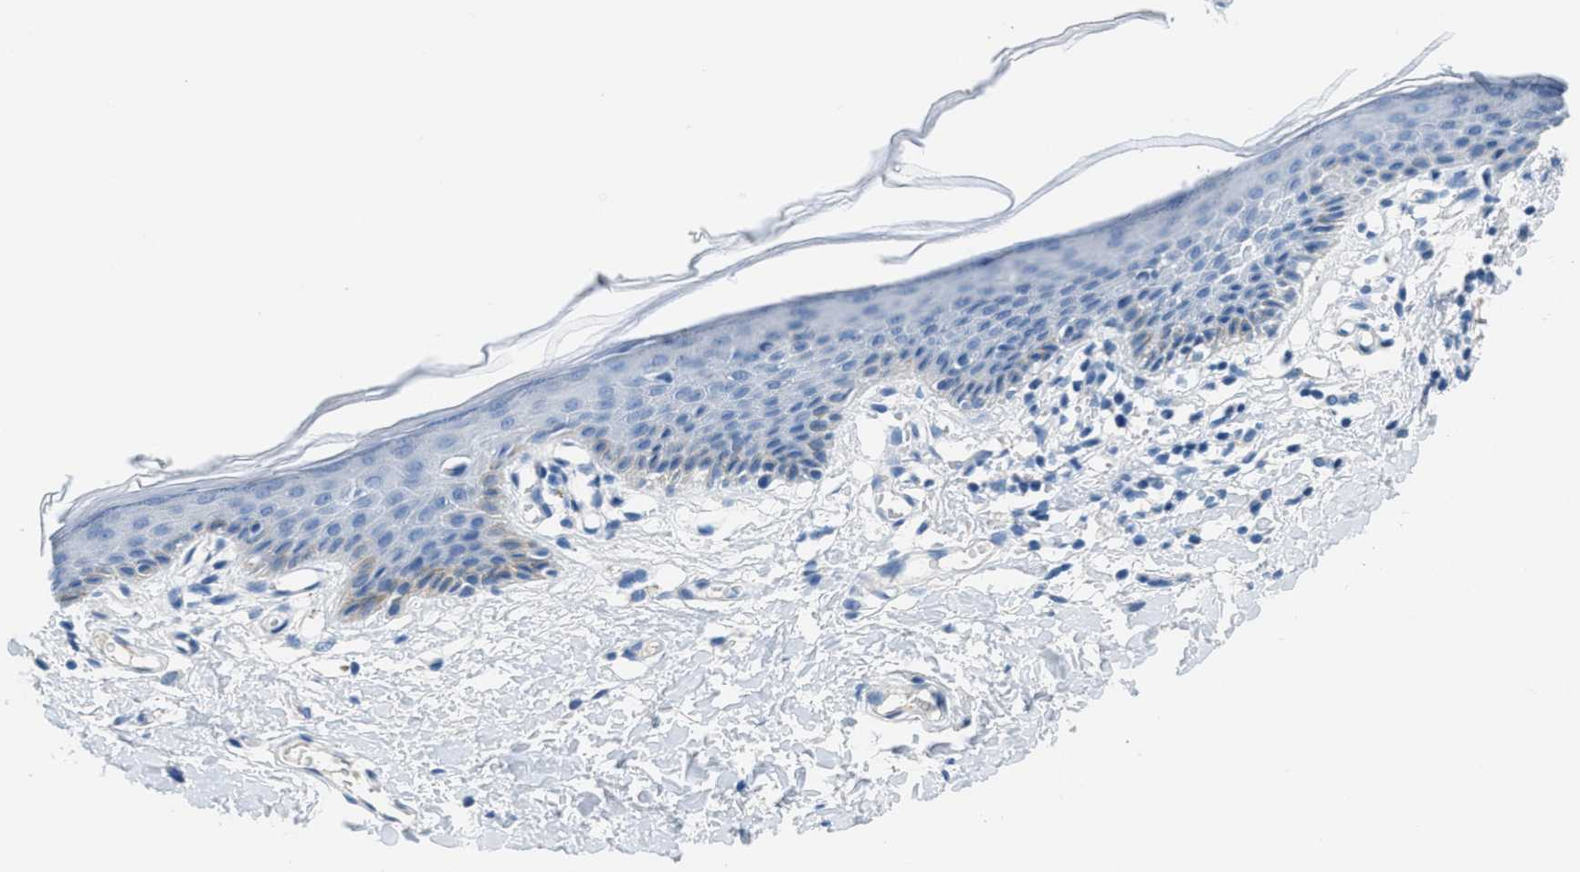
{"staining": {"intensity": "weak", "quantity": "<25%", "location": "cytoplasmic/membranous"}, "tissue": "skin", "cell_type": "Epidermal cells", "image_type": "normal", "snomed": [{"axis": "morphology", "description": "Normal tissue, NOS"}, {"axis": "topography", "description": "Vulva"}], "caption": "High power microscopy histopathology image of an immunohistochemistry (IHC) photomicrograph of unremarkable skin, revealing no significant staining in epidermal cells.", "gene": "MGARP", "patient": {"sex": "female", "age": 54}}